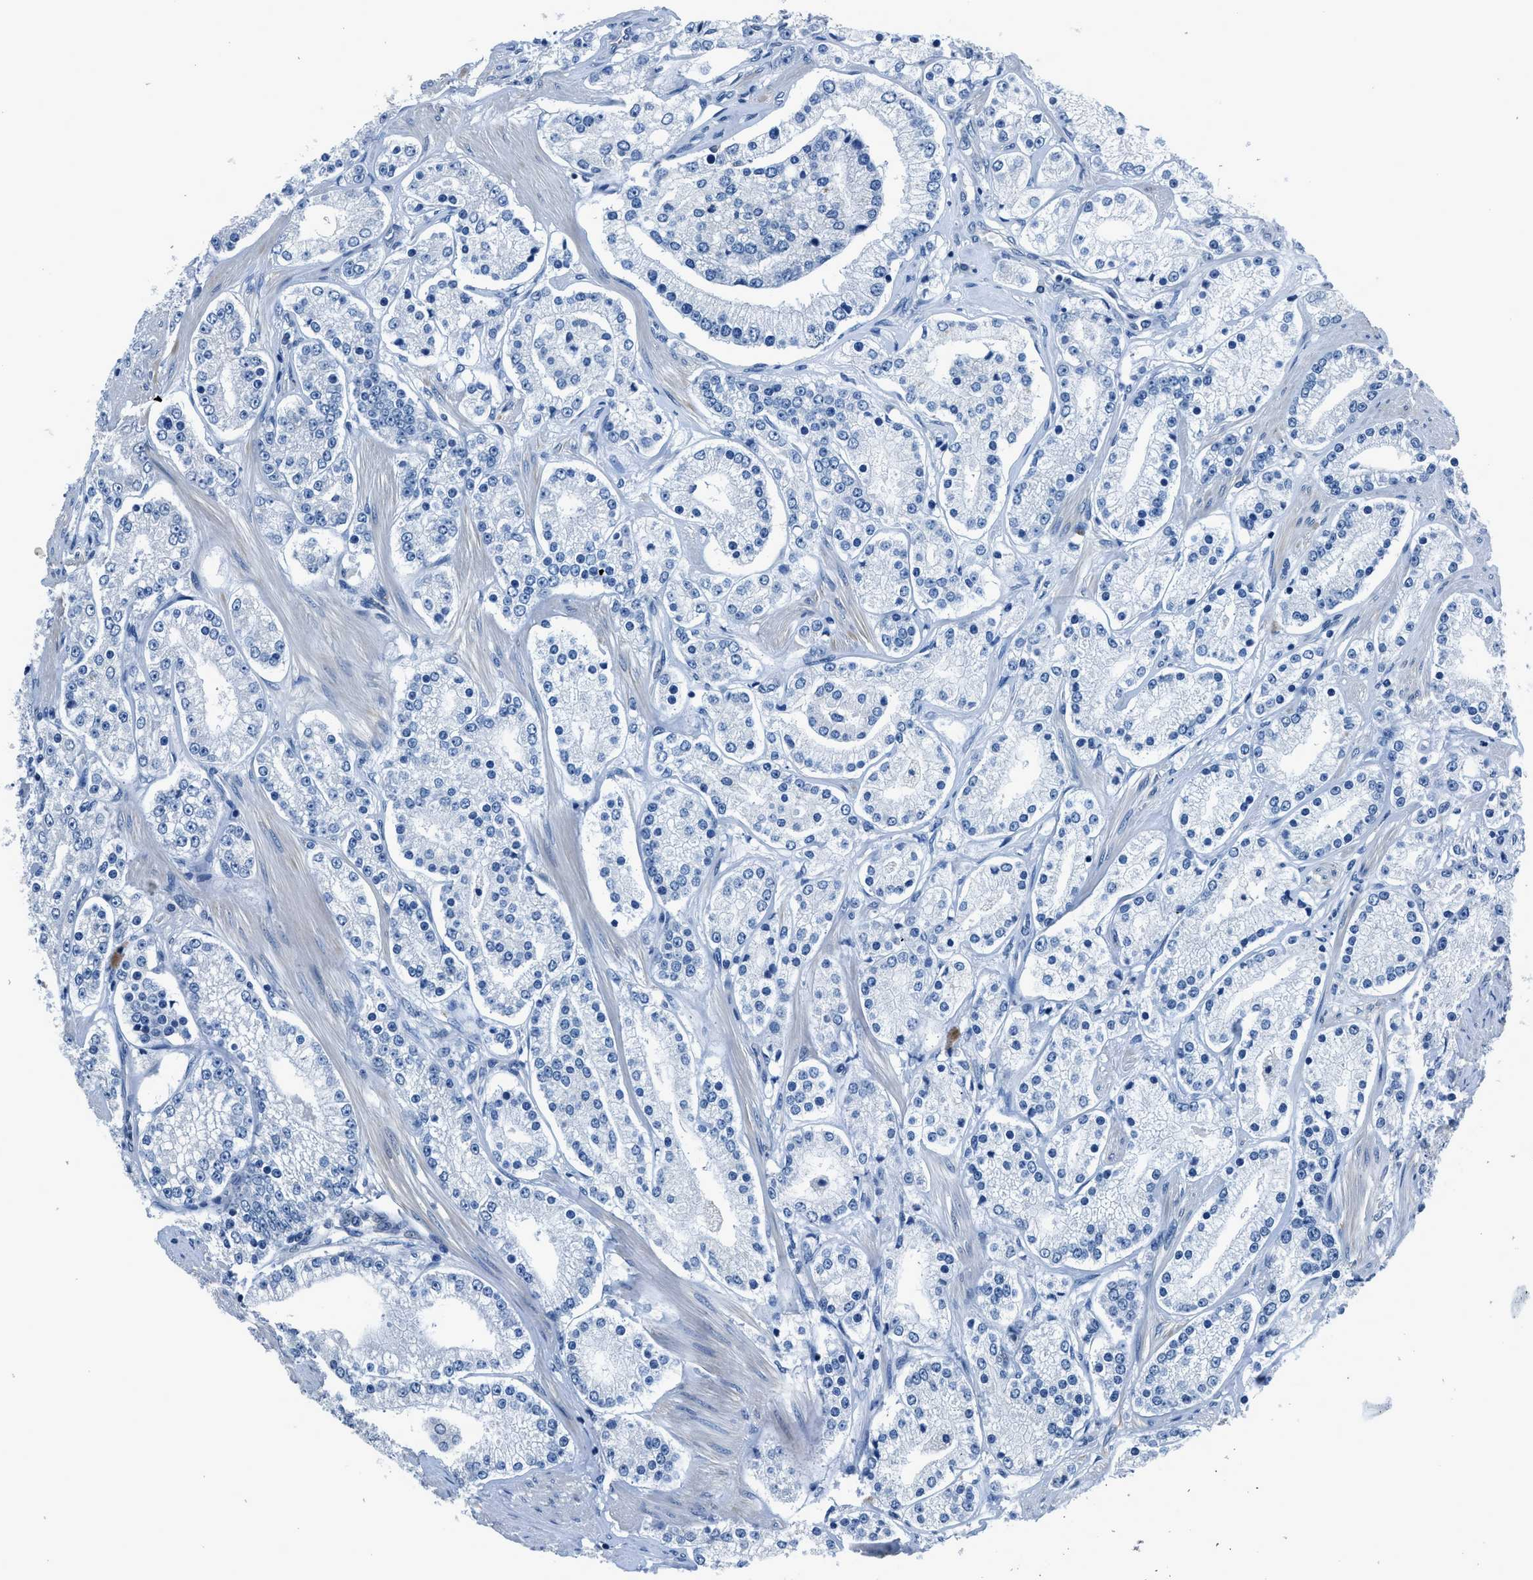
{"staining": {"intensity": "negative", "quantity": "none", "location": "none"}, "tissue": "prostate cancer", "cell_type": "Tumor cells", "image_type": "cancer", "snomed": [{"axis": "morphology", "description": "Adenocarcinoma, Low grade"}, {"axis": "topography", "description": "Prostate"}], "caption": "High magnification brightfield microscopy of prostate low-grade adenocarcinoma stained with DAB (brown) and counterstained with hematoxylin (blue): tumor cells show no significant staining. Brightfield microscopy of immunohistochemistry stained with DAB (3,3'-diaminobenzidine) (brown) and hematoxylin (blue), captured at high magnification.", "gene": "GJA3", "patient": {"sex": "male", "age": 63}}